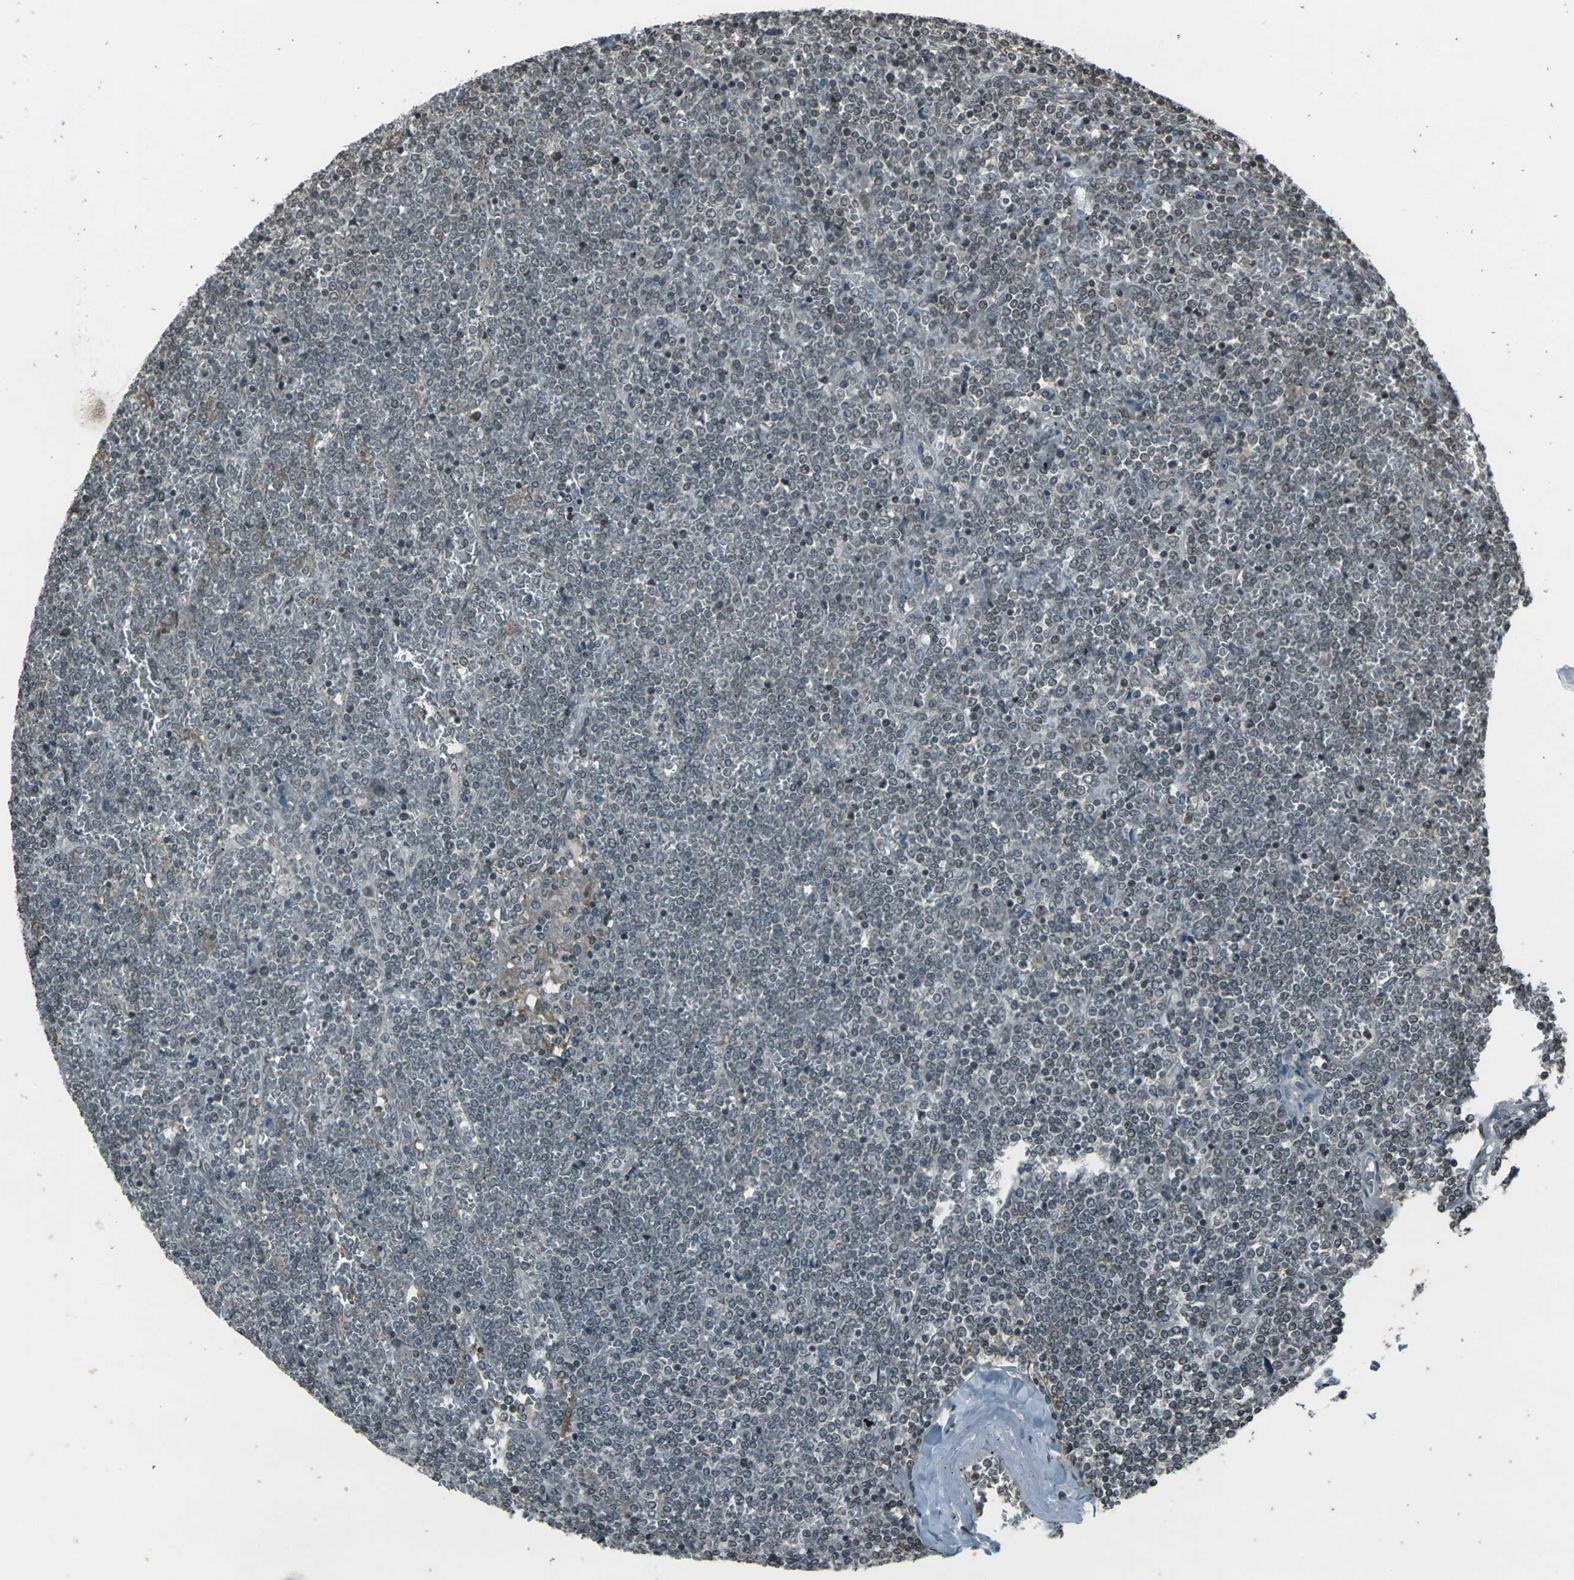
{"staining": {"intensity": "weak", "quantity": "<25%", "location": "nuclear"}, "tissue": "lymphoma", "cell_type": "Tumor cells", "image_type": "cancer", "snomed": [{"axis": "morphology", "description": "Malignant lymphoma, non-Hodgkin's type, Low grade"}, {"axis": "topography", "description": "Spleen"}], "caption": "Human lymphoma stained for a protein using immunohistochemistry (IHC) demonstrates no positivity in tumor cells.", "gene": "PRPF8", "patient": {"sex": "female", "age": 19}}